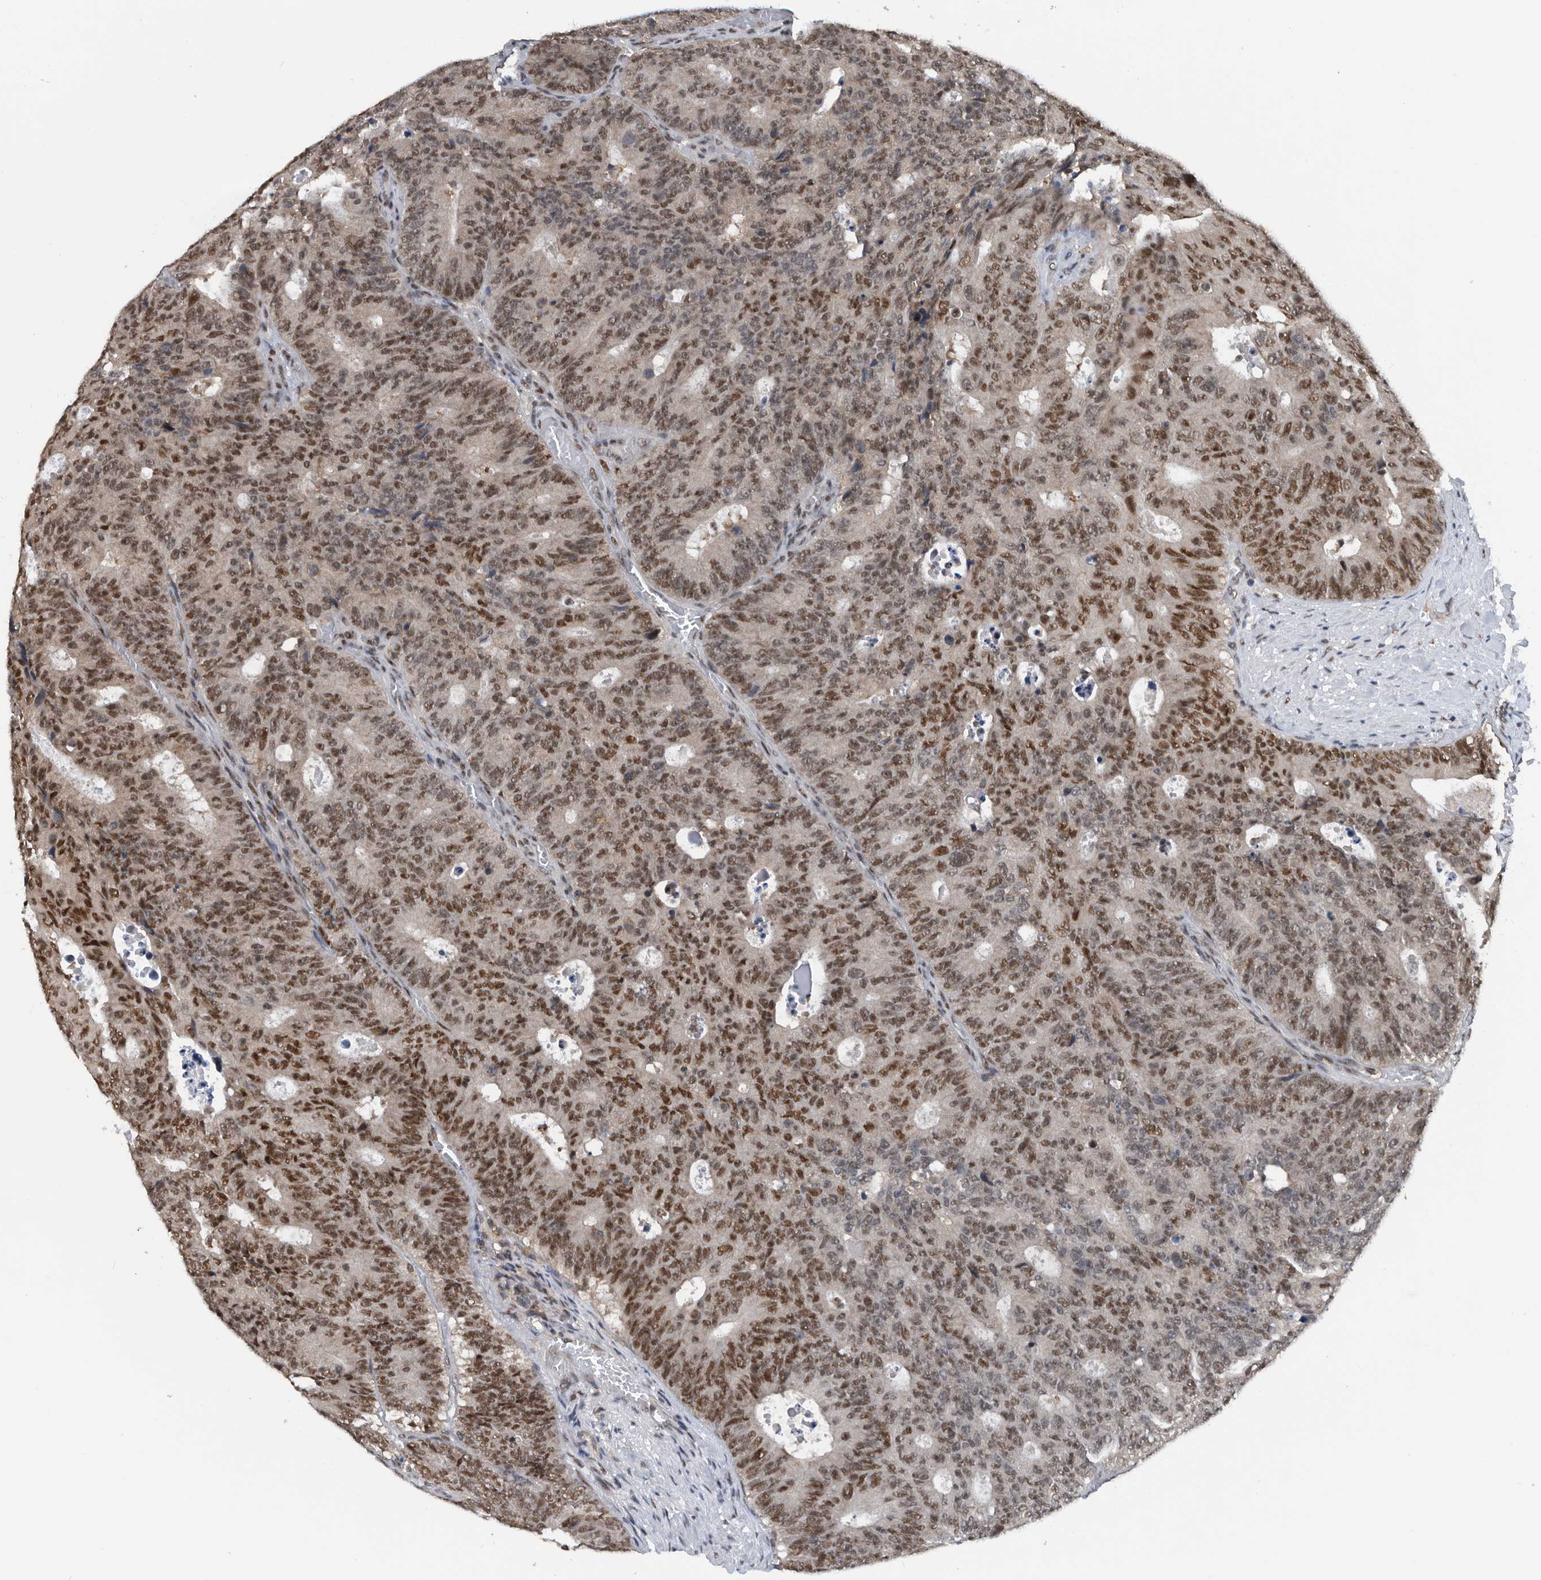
{"staining": {"intensity": "strong", "quantity": "25%-75%", "location": "nuclear"}, "tissue": "colorectal cancer", "cell_type": "Tumor cells", "image_type": "cancer", "snomed": [{"axis": "morphology", "description": "Adenocarcinoma, NOS"}, {"axis": "topography", "description": "Colon"}], "caption": "Immunohistochemistry (IHC) photomicrograph of neoplastic tissue: human colorectal cancer stained using immunohistochemistry (IHC) exhibits high levels of strong protein expression localized specifically in the nuclear of tumor cells, appearing as a nuclear brown color.", "gene": "ZNF260", "patient": {"sex": "male", "age": 87}}